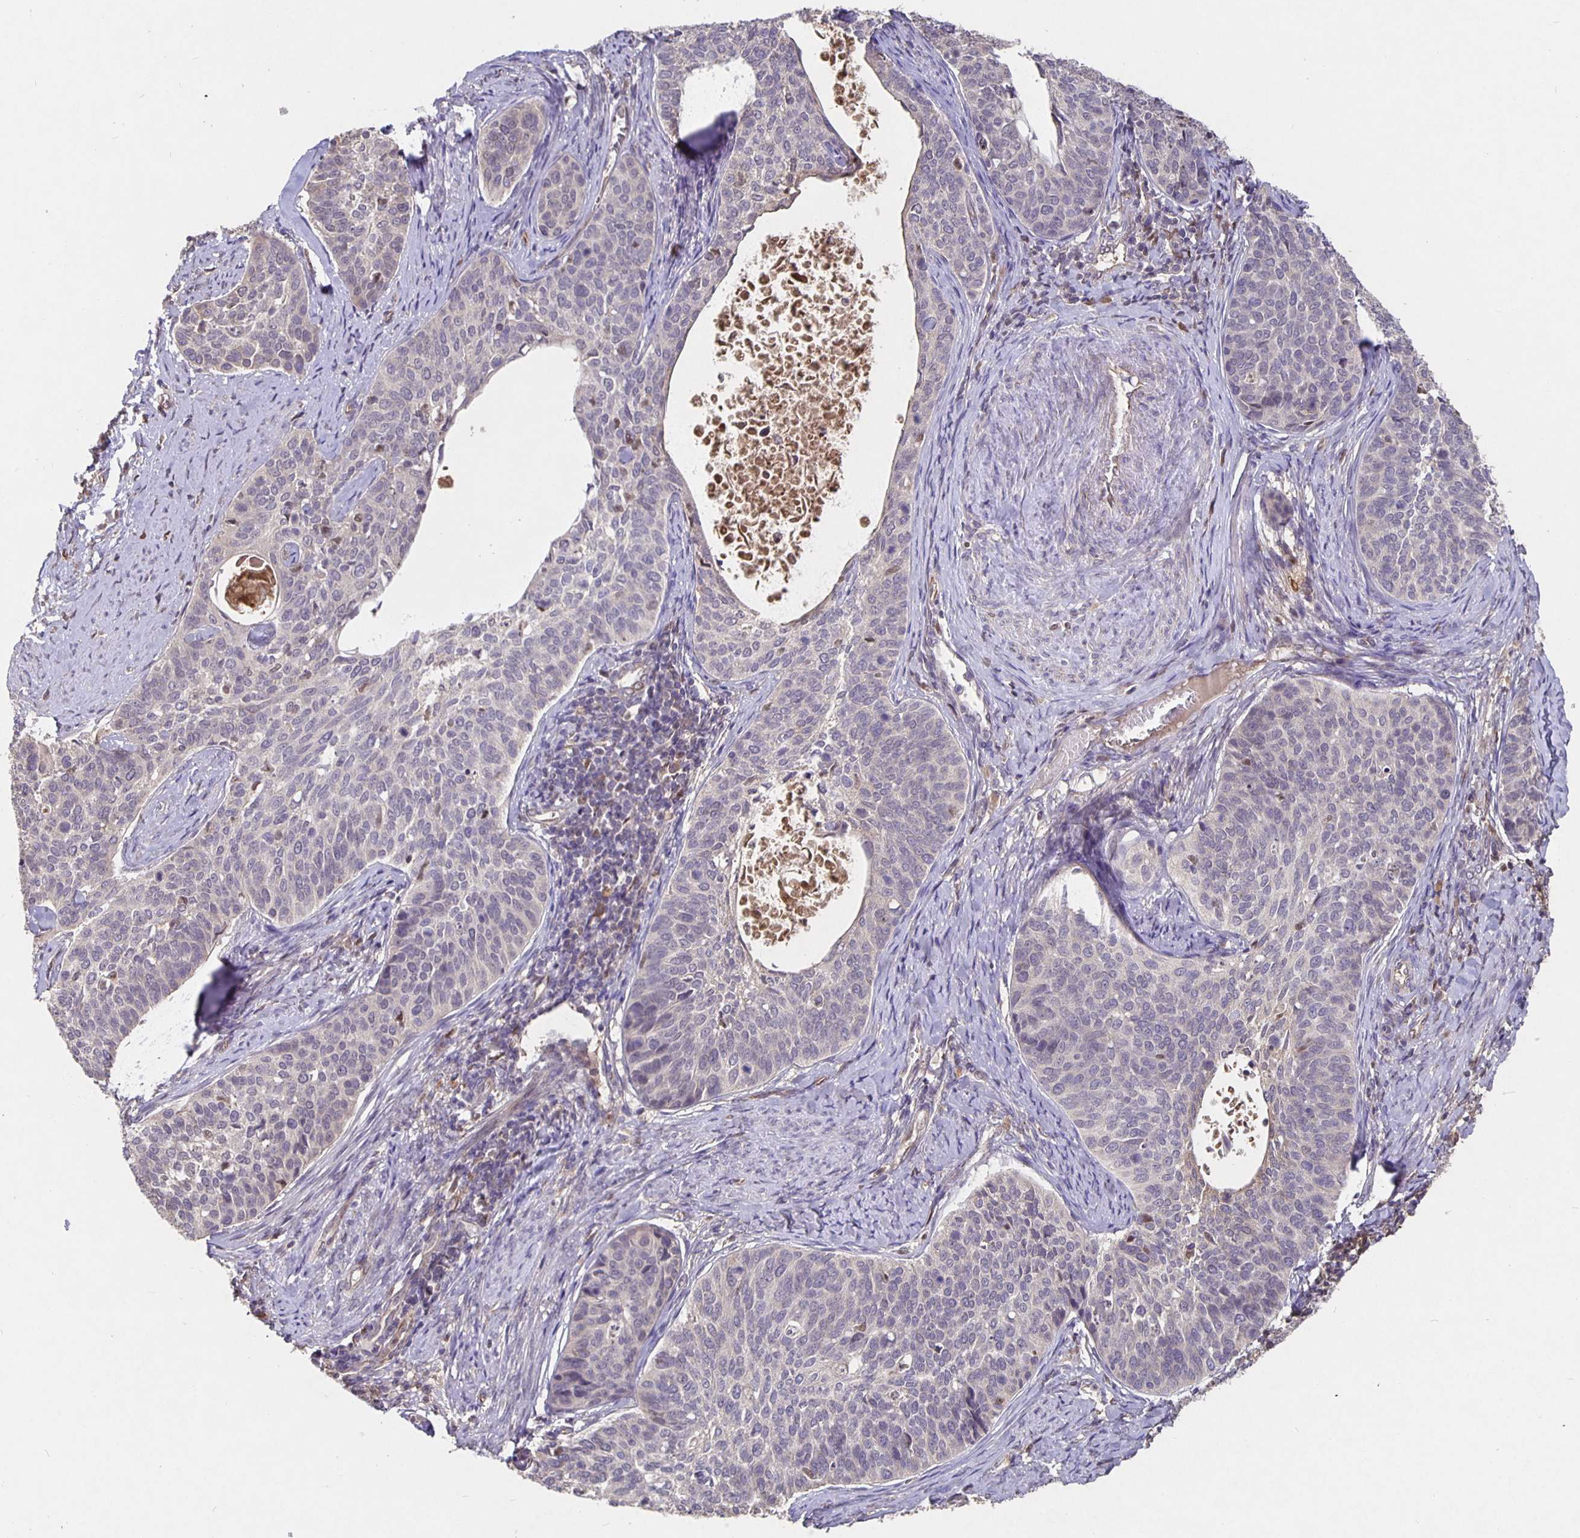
{"staining": {"intensity": "negative", "quantity": "none", "location": "none"}, "tissue": "cervical cancer", "cell_type": "Tumor cells", "image_type": "cancer", "snomed": [{"axis": "morphology", "description": "Squamous cell carcinoma, NOS"}, {"axis": "topography", "description": "Cervix"}], "caption": "DAB immunohistochemical staining of human squamous cell carcinoma (cervical) displays no significant expression in tumor cells. (Stains: DAB immunohistochemistry with hematoxylin counter stain, Microscopy: brightfield microscopy at high magnification).", "gene": "NOG", "patient": {"sex": "female", "age": 69}}